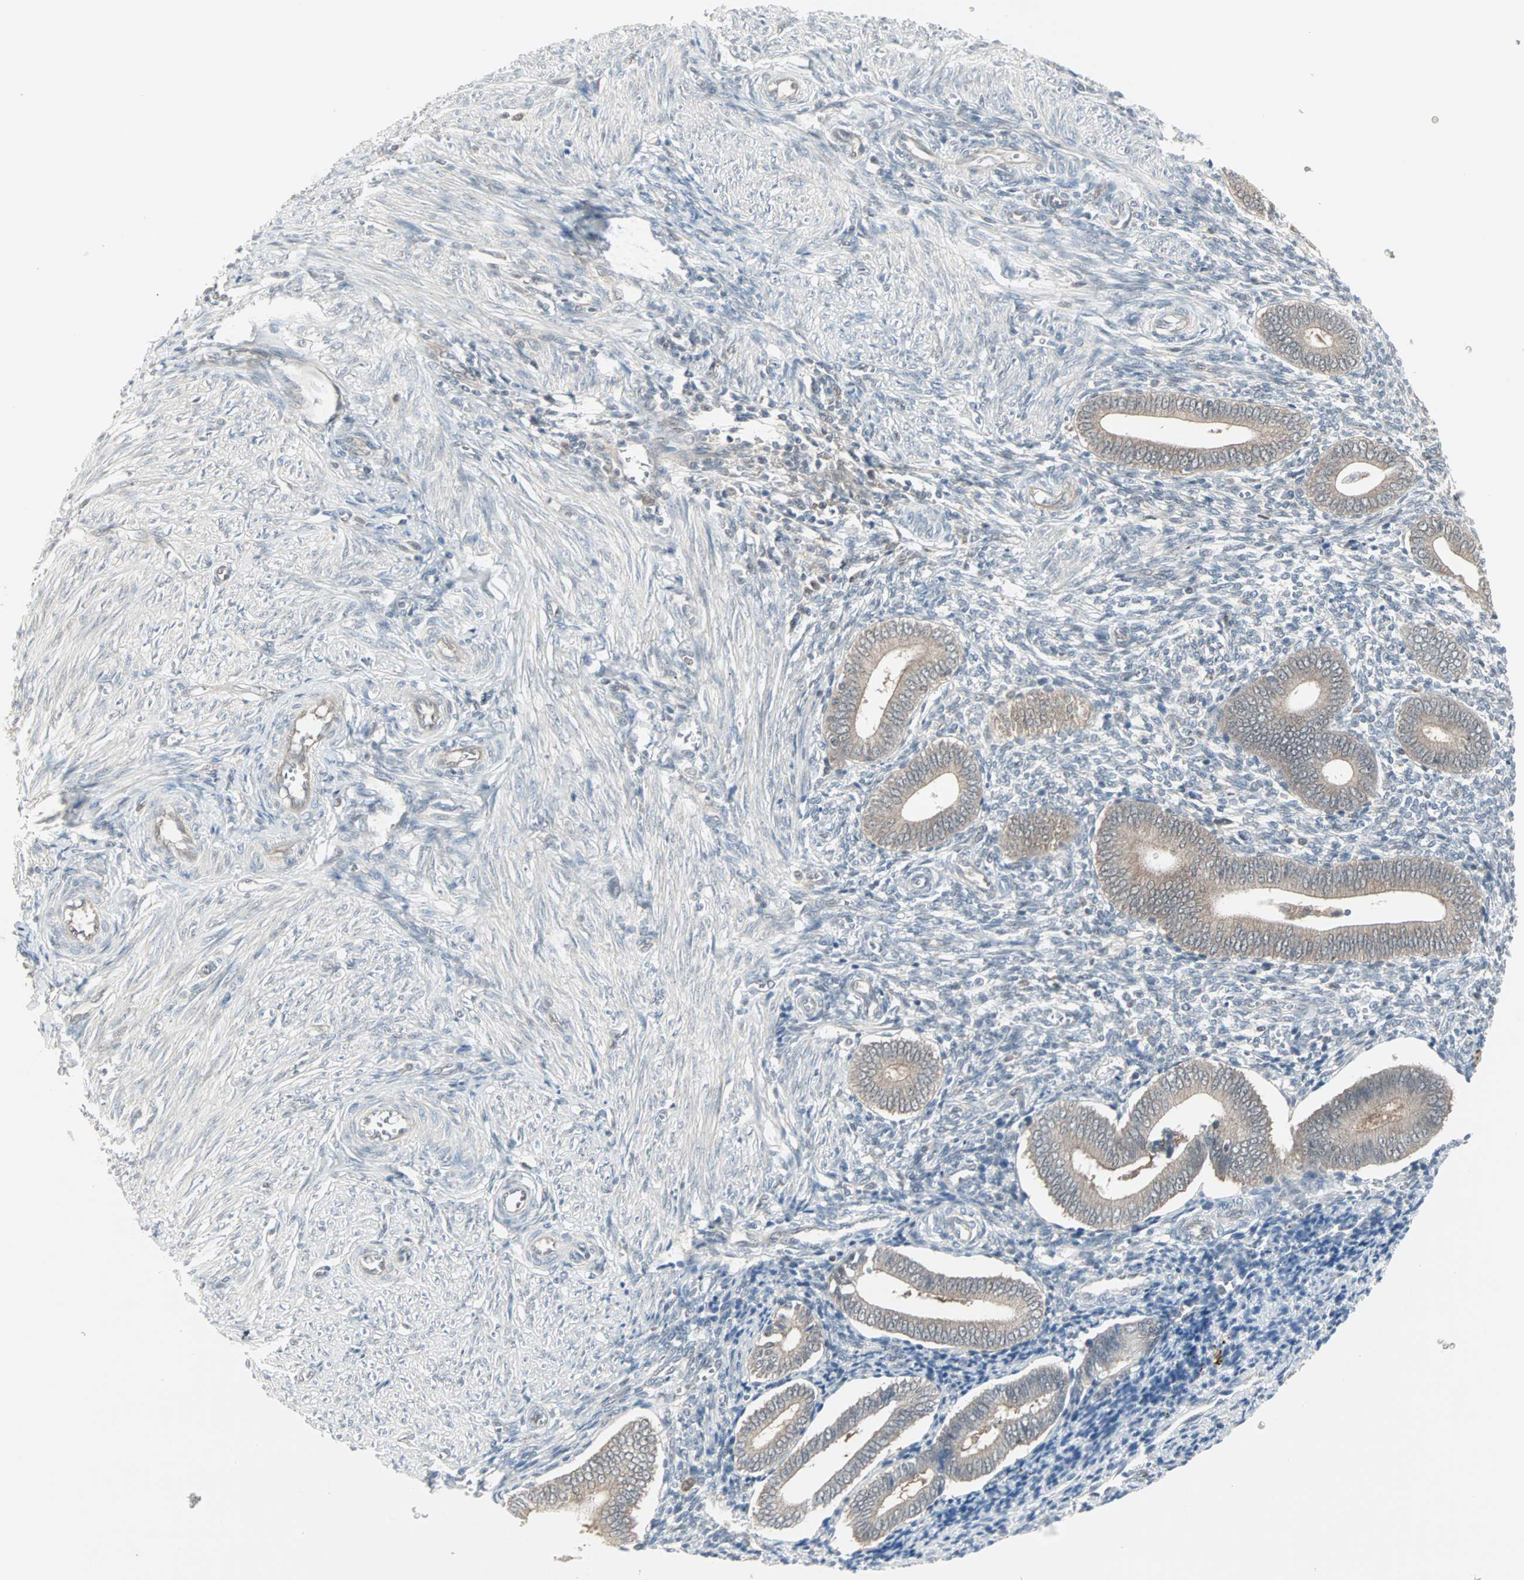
{"staining": {"intensity": "negative", "quantity": "none", "location": "none"}, "tissue": "endometrium", "cell_type": "Cells in endometrial stroma", "image_type": "normal", "snomed": [{"axis": "morphology", "description": "Normal tissue, NOS"}, {"axis": "topography", "description": "Uterus"}, {"axis": "topography", "description": "Endometrium"}], "caption": "This is an IHC image of normal endometrium. There is no positivity in cells in endometrial stroma.", "gene": "PTPA", "patient": {"sex": "female", "age": 33}}